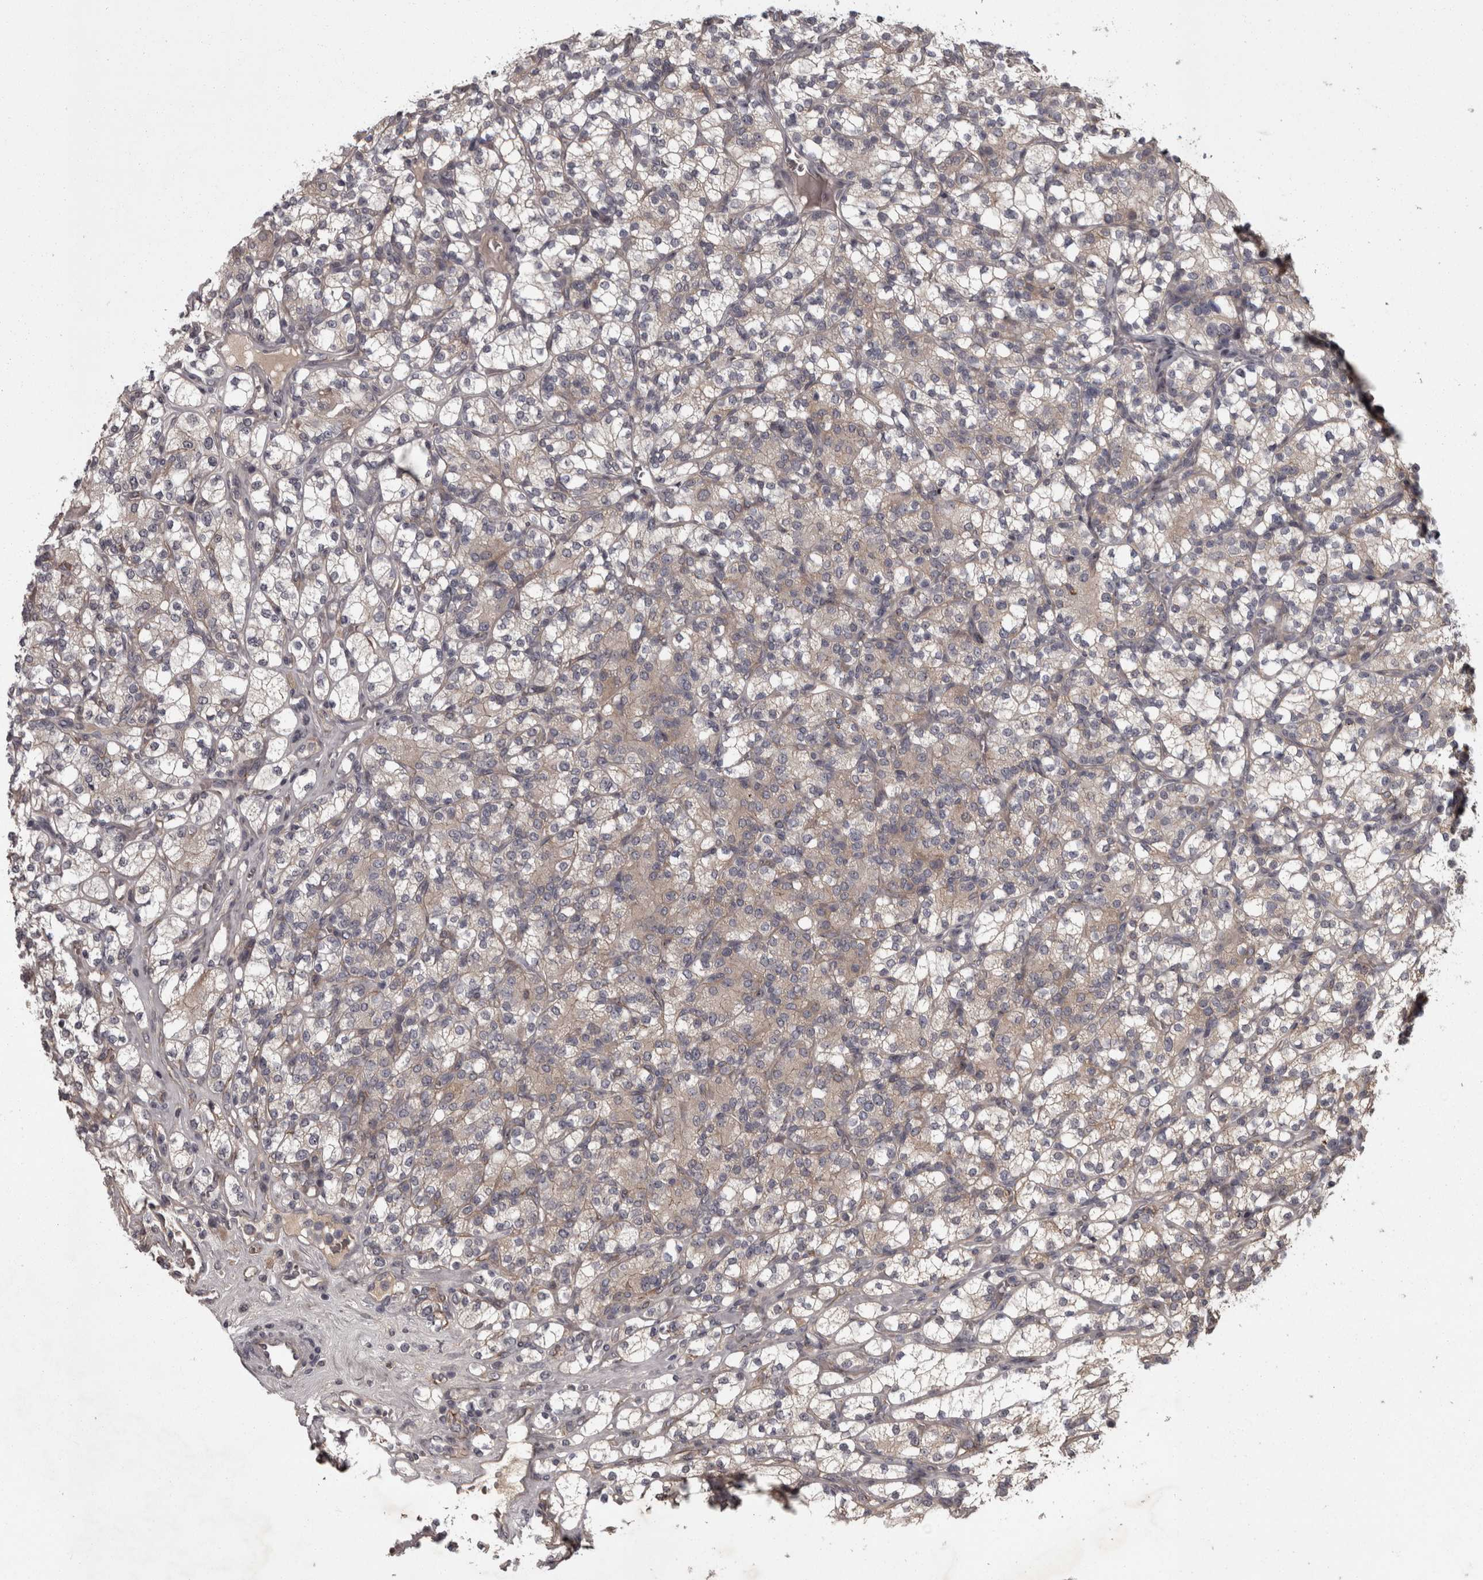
{"staining": {"intensity": "weak", "quantity": "25%-75%", "location": "cytoplasmic/membranous"}, "tissue": "renal cancer", "cell_type": "Tumor cells", "image_type": "cancer", "snomed": [{"axis": "morphology", "description": "Adenocarcinoma, NOS"}, {"axis": "topography", "description": "Kidney"}], "caption": "Tumor cells reveal weak cytoplasmic/membranous positivity in approximately 25%-75% of cells in renal cancer.", "gene": "PCDH17", "patient": {"sex": "male", "age": 77}}